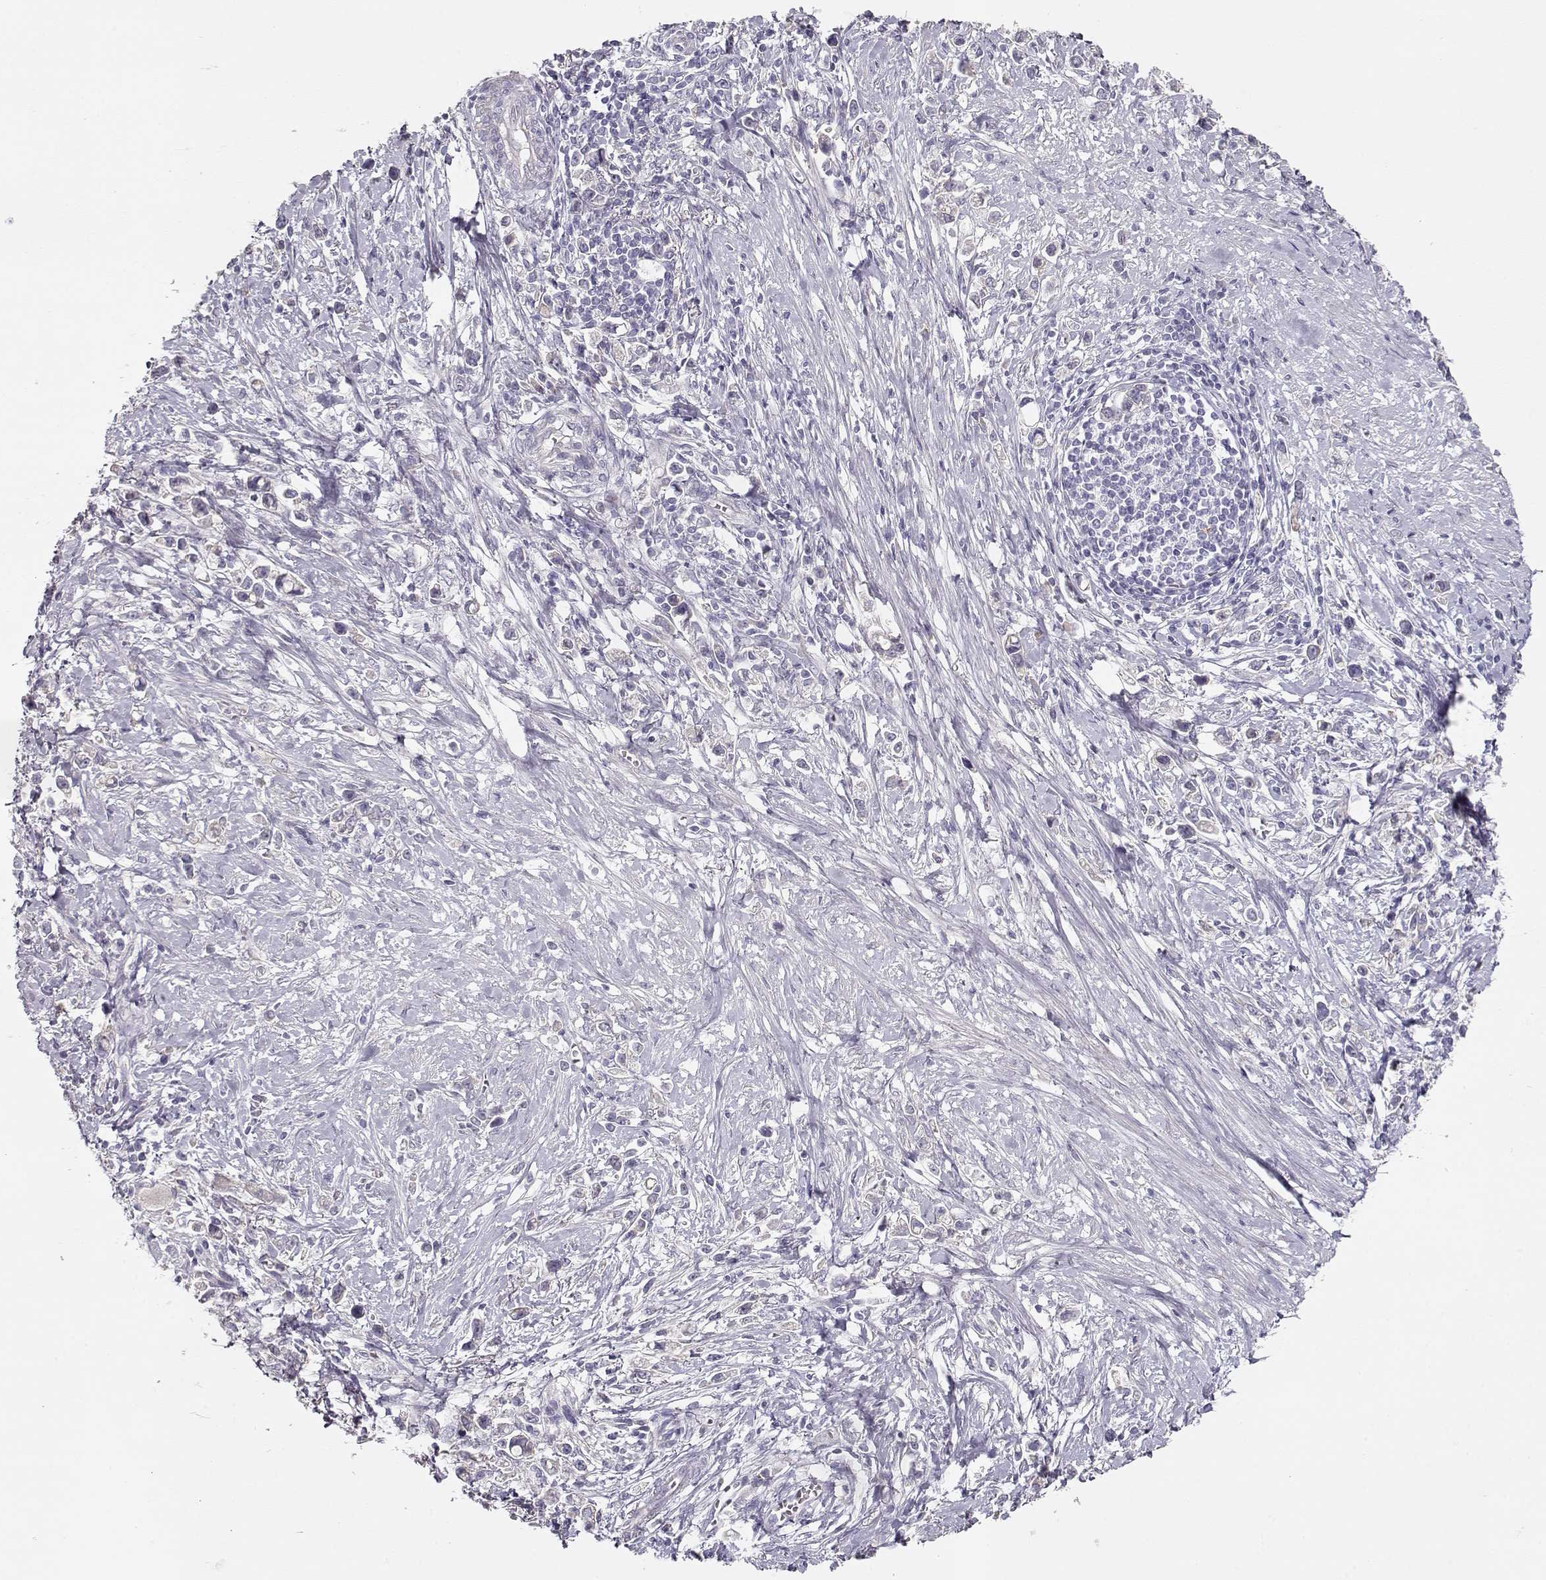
{"staining": {"intensity": "negative", "quantity": "none", "location": "none"}, "tissue": "stomach cancer", "cell_type": "Tumor cells", "image_type": "cancer", "snomed": [{"axis": "morphology", "description": "Adenocarcinoma, NOS"}, {"axis": "topography", "description": "Stomach"}], "caption": "The immunohistochemistry image has no significant expression in tumor cells of stomach adenocarcinoma tissue. (IHC, brightfield microscopy, high magnification).", "gene": "GLIPR1L2", "patient": {"sex": "male", "age": 63}}